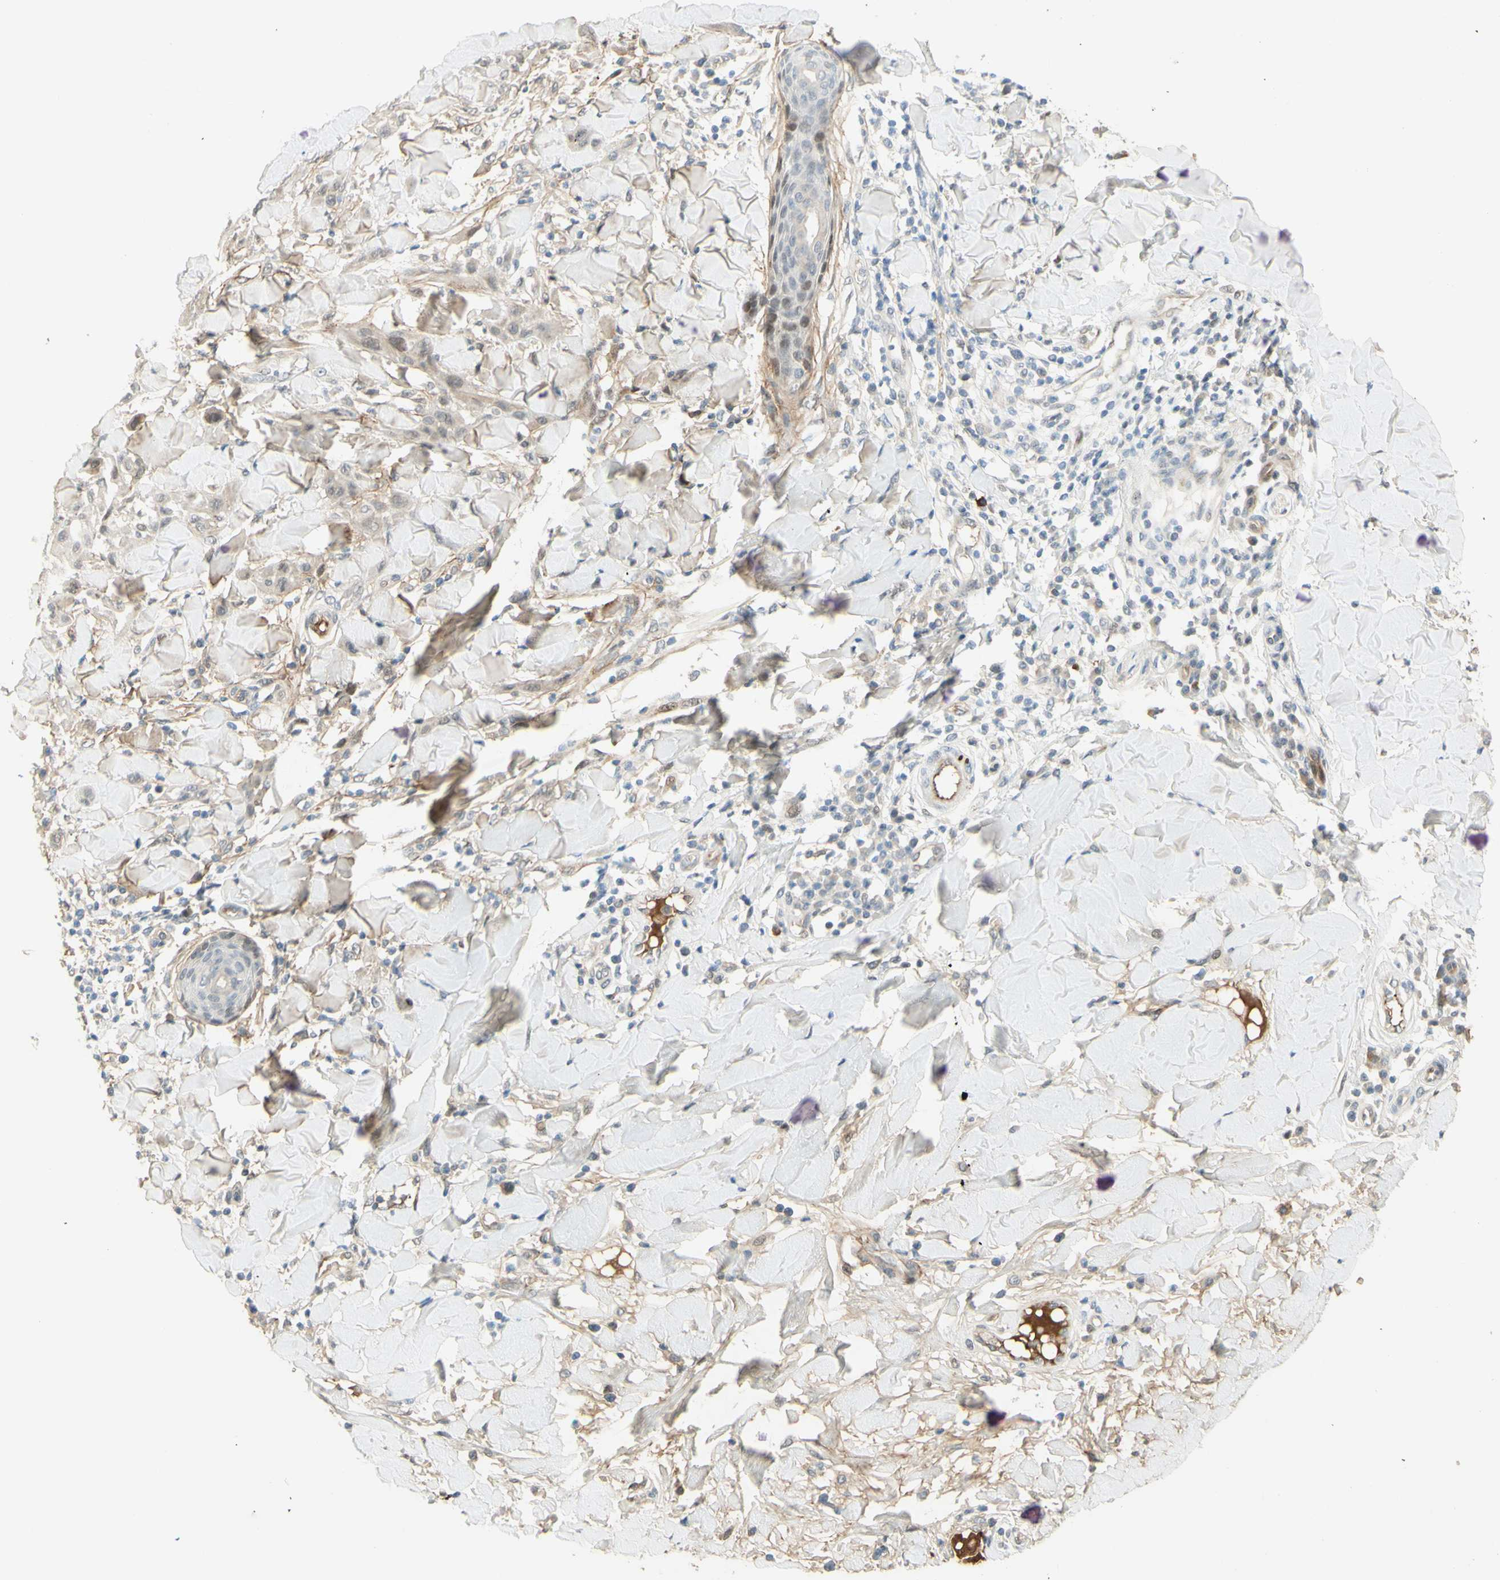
{"staining": {"intensity": "weak", "quantity": "<25%", "location": "cytoplasmic/membranous,nuclear"}, "tissue": "skin cancer", "cell_type": "Tumor cells", "image_type": "cancer", "snomed": [{"axis": "morphology", "description": "Squamous cell carcinoma, NOS"}, {"axis": "topography", "description": "Skin"}], "caption": "Micrograph shows no significant protein positivity in tumor cells of skin cancer. The staining was performed using DAB (3,3'-diaminobenzidine) to visualize the protein expression in brown, while the nuclei were stained in blue with hematoxylin (Magnification: 20x).", "gene": "ANGPT2", "patient": {"sex": "male", "age": 24}}